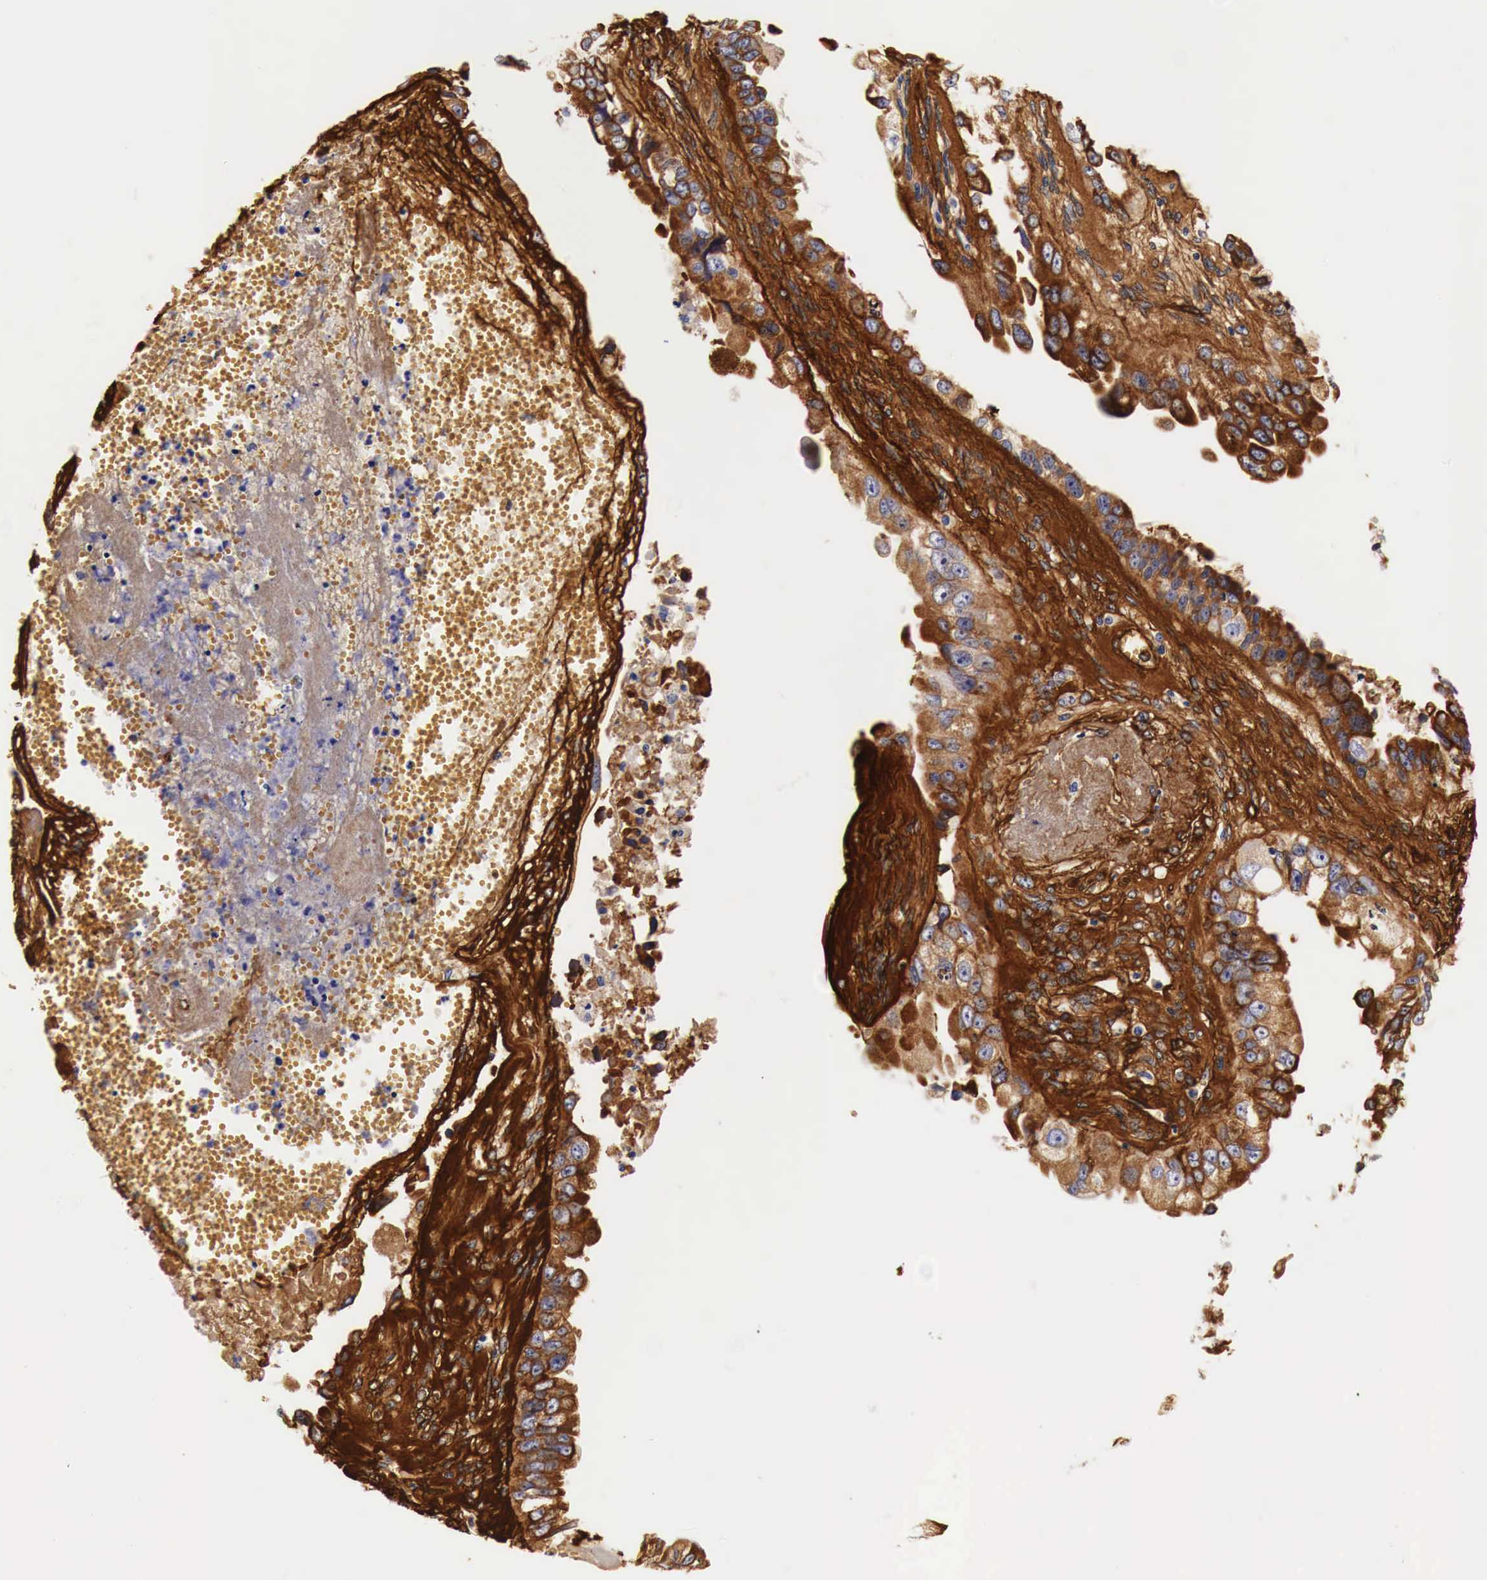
{"staining": {"intensity": "strong", "quantity": ">75%", "location": "cytoplasmic/membranous"}, "tissue": "ovarian cancer", "cell_type": "Tumor cells", "image_type": "cancer", "snomed": [{"axis": "morphology", "description": "Carcinoma, endometroid"}, {"axis": "topography", "description": "Ovary"}], "caption": "Immunohistochemical staining of ovarian endometroid carcinoma demonstrates high levels of strong cytoplasmic/membranous staining in approximately >75% of tumor cells.", "gene": "LAMB2", "patient": {"sex": "female", "age": 85}}